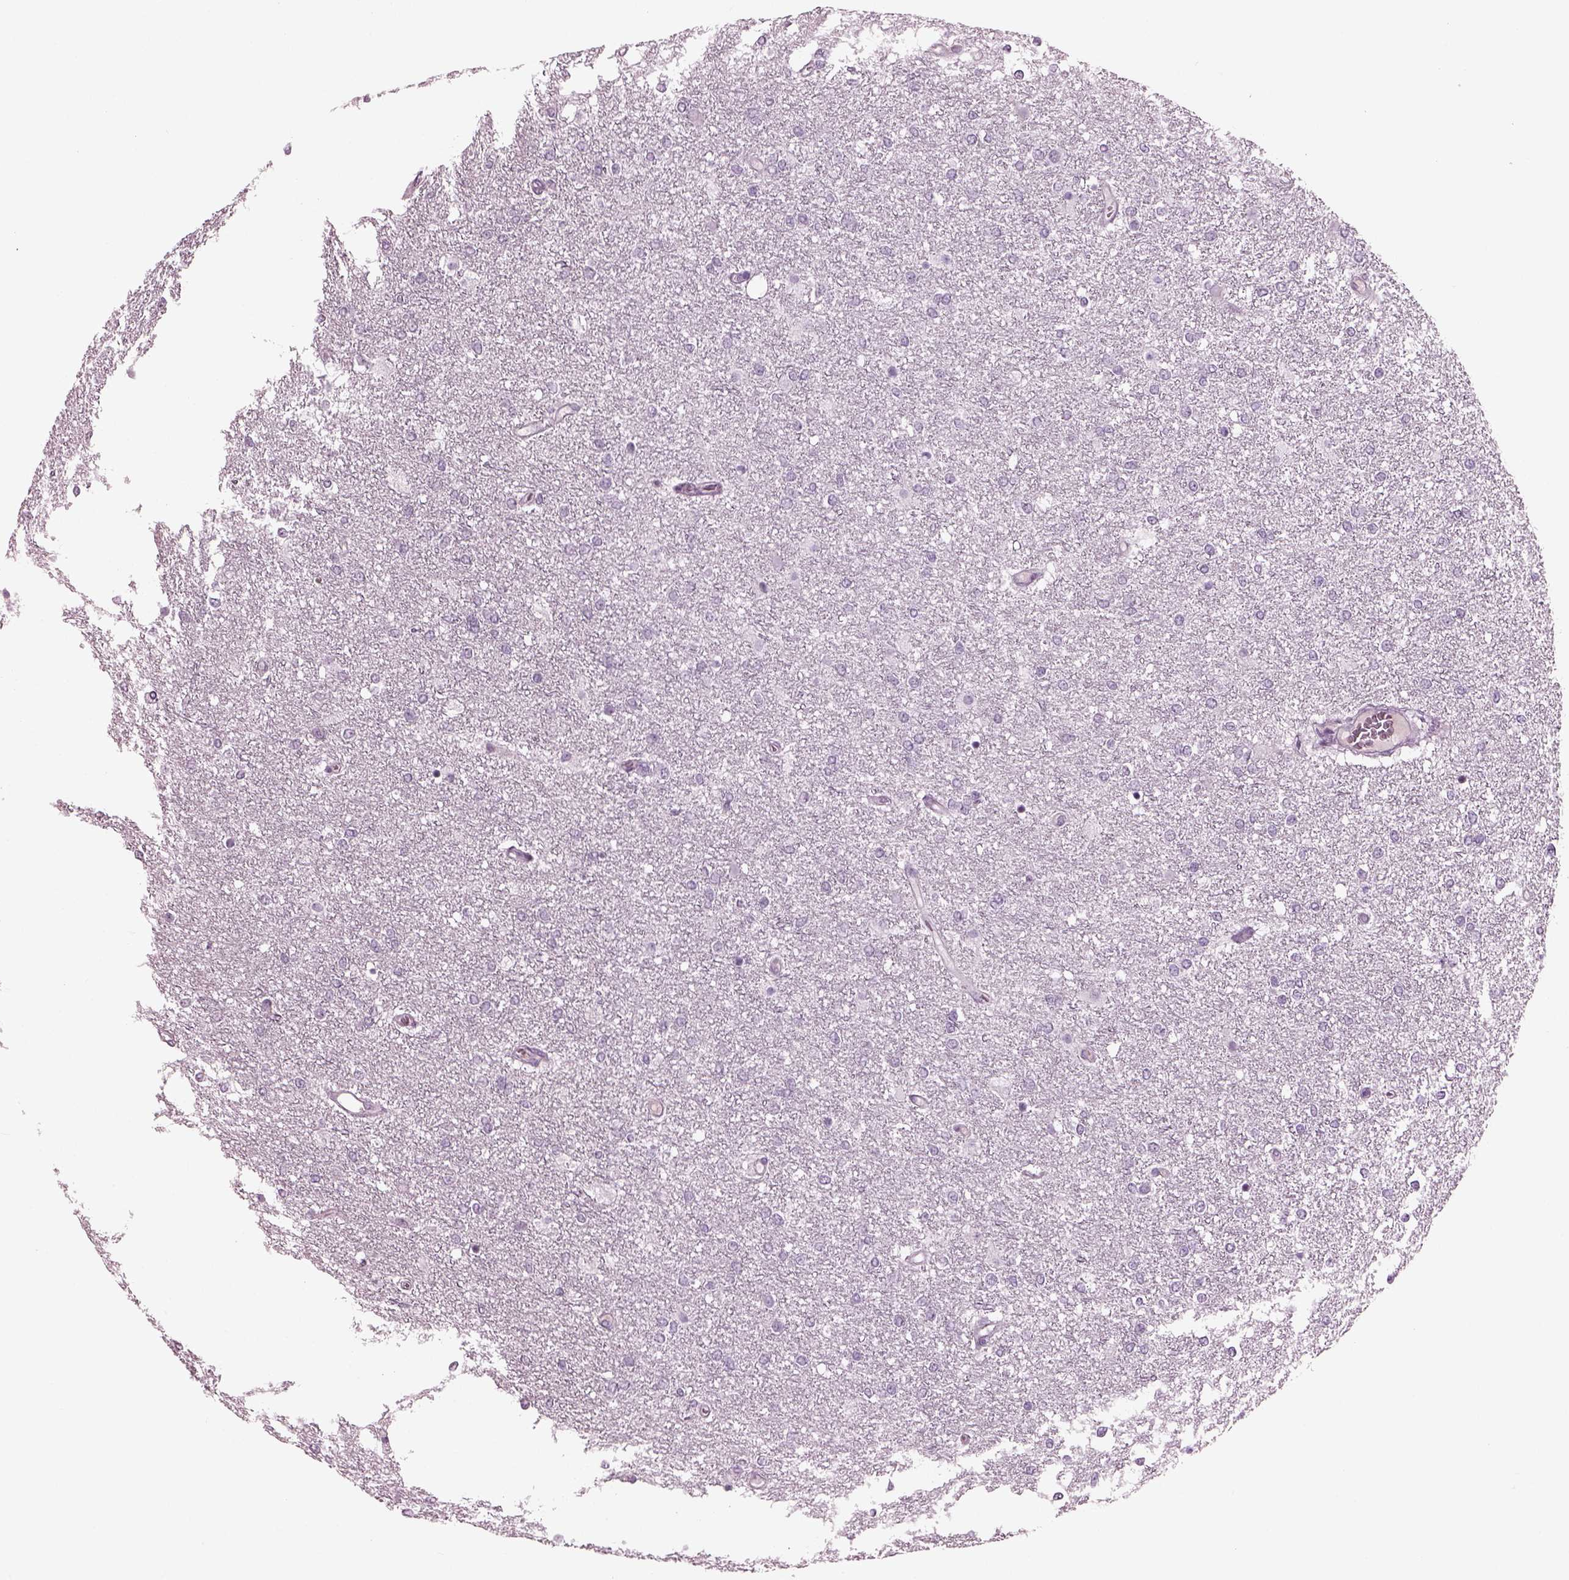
{"staining": {"intensity": "negative", "quantity": "none", "location": "none"}, "tissue": "glioma", "cell_type": "Tumor cells", "image_type": "cancer", "snomed": [{"axis": "morphology", "description": "Glioma, malignant, High grade"}, {"axis": "topography", "description": "Brain"}], "caption": "Immunohistochemistry (IHC) of human malignant glioma (high-grade) displays no positivity in tumor cells.", "gene": "CYLC1", "patient": {"sex": "female", "age": 61}}